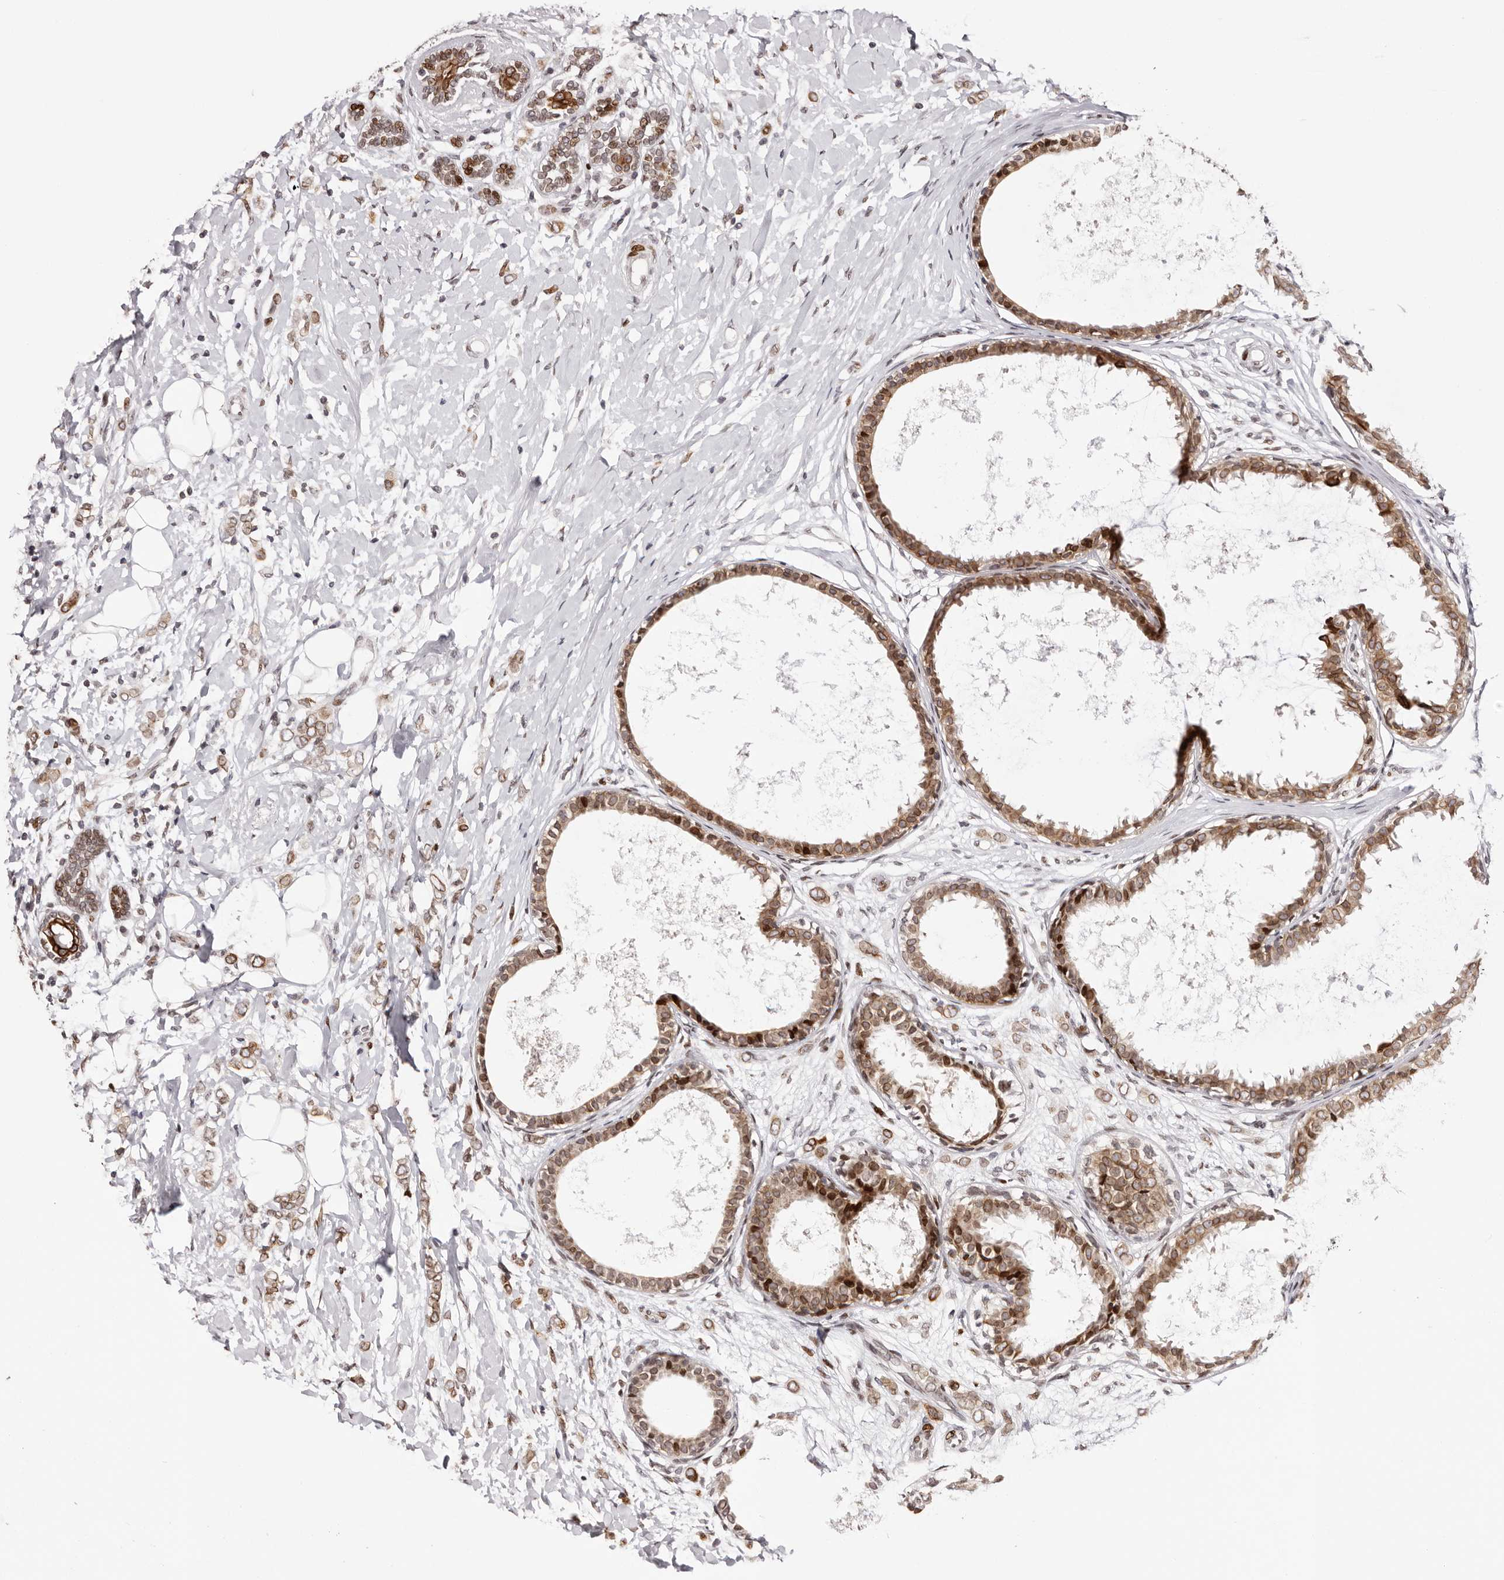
{"staining": {"intensity": "moderate", "quantity": ">75%", "location": "cytoplasmic/membranous,nuclear"}, "tissue": "breast cancer", "cell_type": "Tumor cells", "image_type": "cancer", "snomed": [{"axis": "morphology", "description": "Normal tissue, NOS"}, {"axis": "morphology", "description": "Lobular carcinoma"}, {"axis": "topography", "description": "Breast"}], "caption": "Immunohistochemical staining of breast lobular carcinoma shows medium levels of moderate cytoplasmic/membranous and nuclear protein staining in approximately >75% of tumor cells. Nuclei are stained in blue.", "gene": "NUP153", "patient": {"sex": "female", "age": 47}}